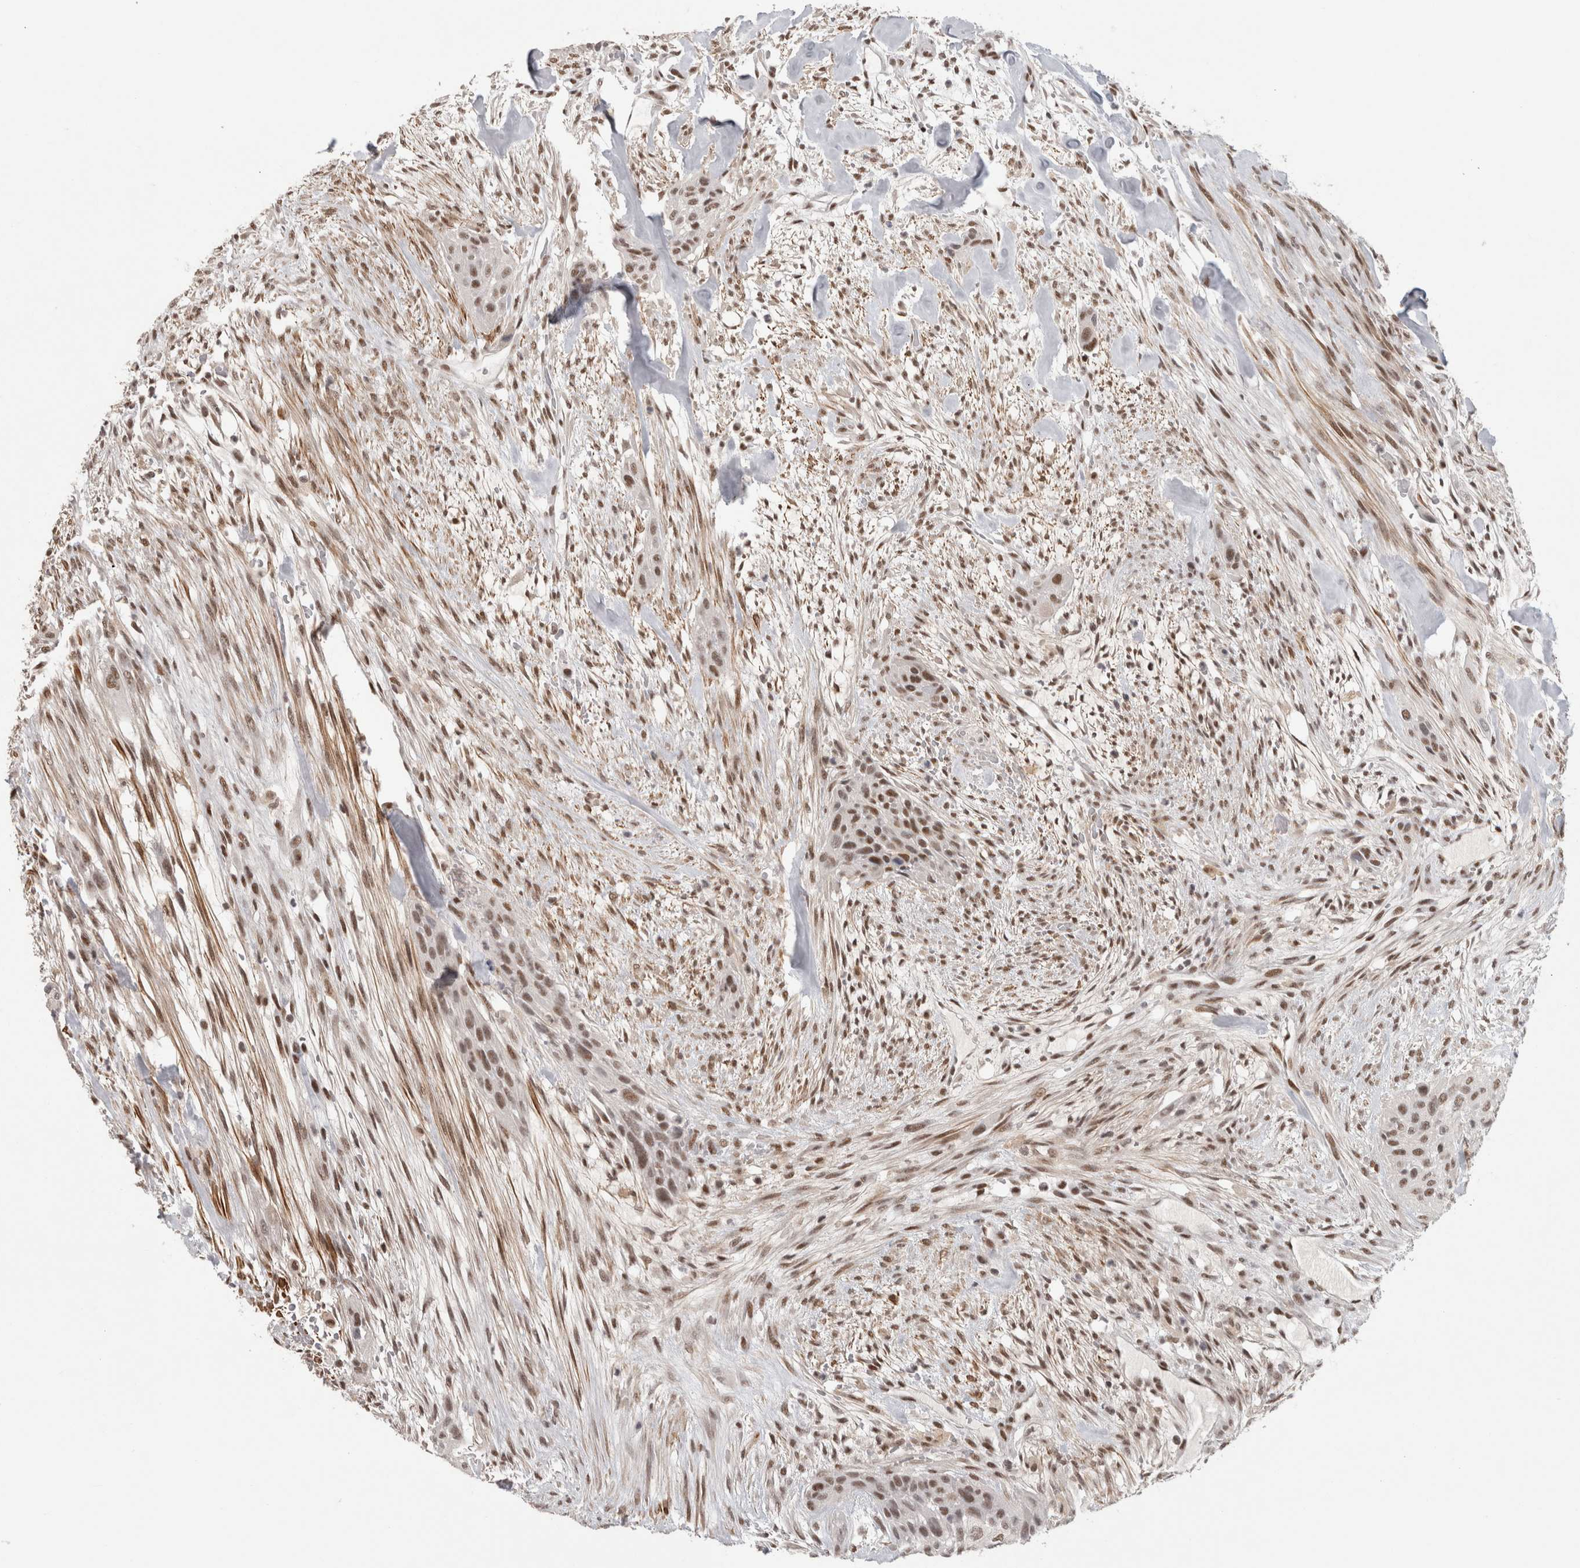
{"staining": {"intensity": "moderate", "quantity": ">75%", "location": "nuclear"}, "tissue": "urothelial cancer", "cell_type": "Tumor cells", "image_type": "cancer", "snomed": [{"axis": "morphology", "description": "Urothelial carcinoma, High grade"}, {"axis": "topography", "description": "Urinary bladder"}], "caption": "This histopathology image demonstrates urothelial cancer stained with immunohistochemistry (IHC) to label a protein in brown. The nuclear of tumor cells show moderate positivity for the protein. Nuclei are counter-stained blue.", "gene": "ZNF830", "patient": {"sex": "male", "age": 35}}